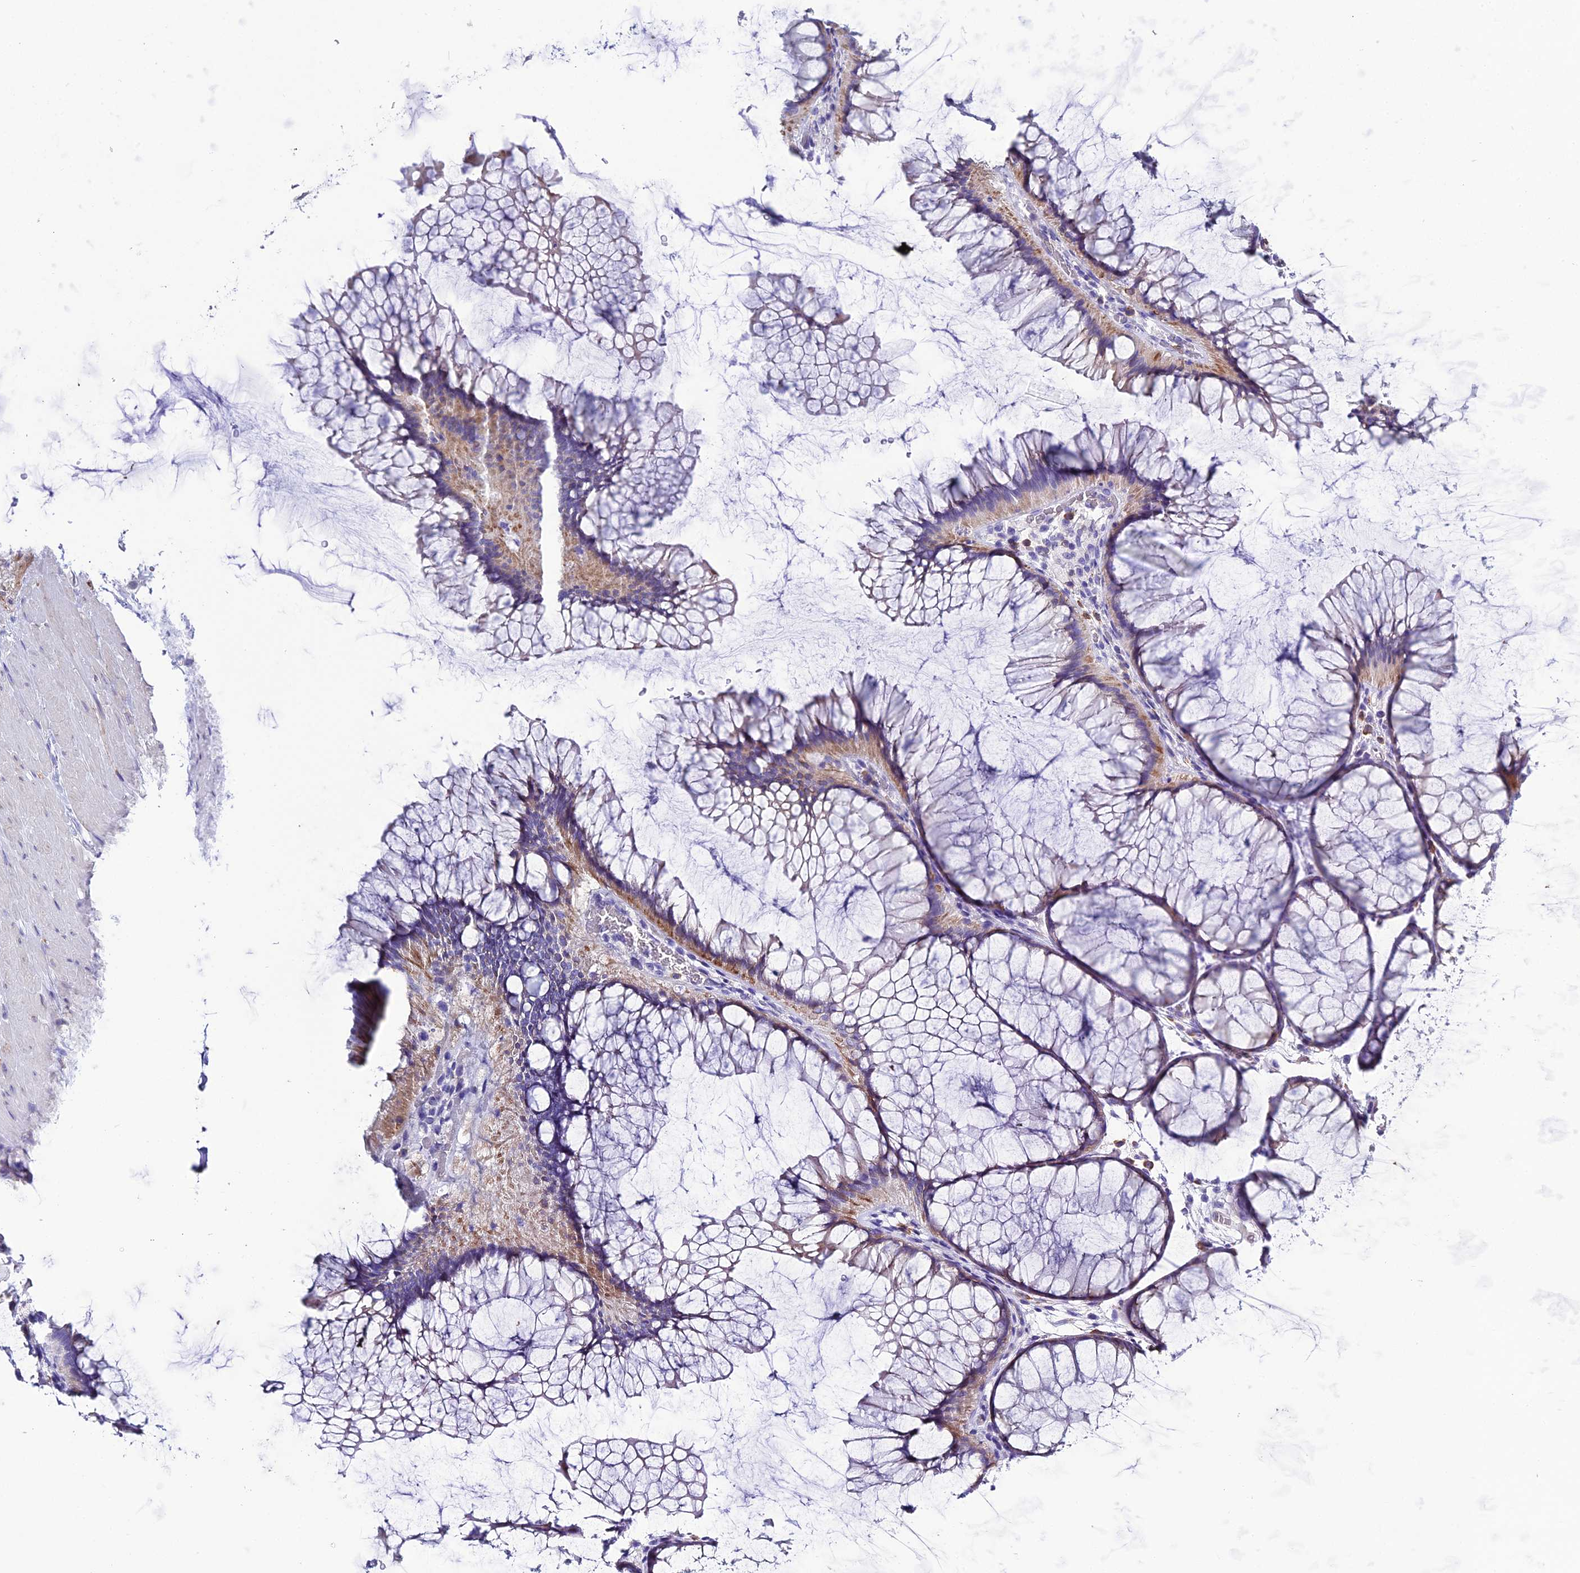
{"staining": {"intensity": "weak", "quantity": ">75%", "location": "cytoplasmic/membranous"}, "tissue": "colon", "cell_type": "Endothelial cells", "image_type": "normal", "snomed": [{"axis": "morphology", "description": "Normal tissue, NOS"}, {"axis": "topography", "description": "Colon"}], "caption": "Protein expression analysis of benign colon shows weak cytoplasmic/membranous expression in approximately >75% of endothelial cells.", "gene": "OR1Q1", "patient": {"sex": "female", "age": 82}}